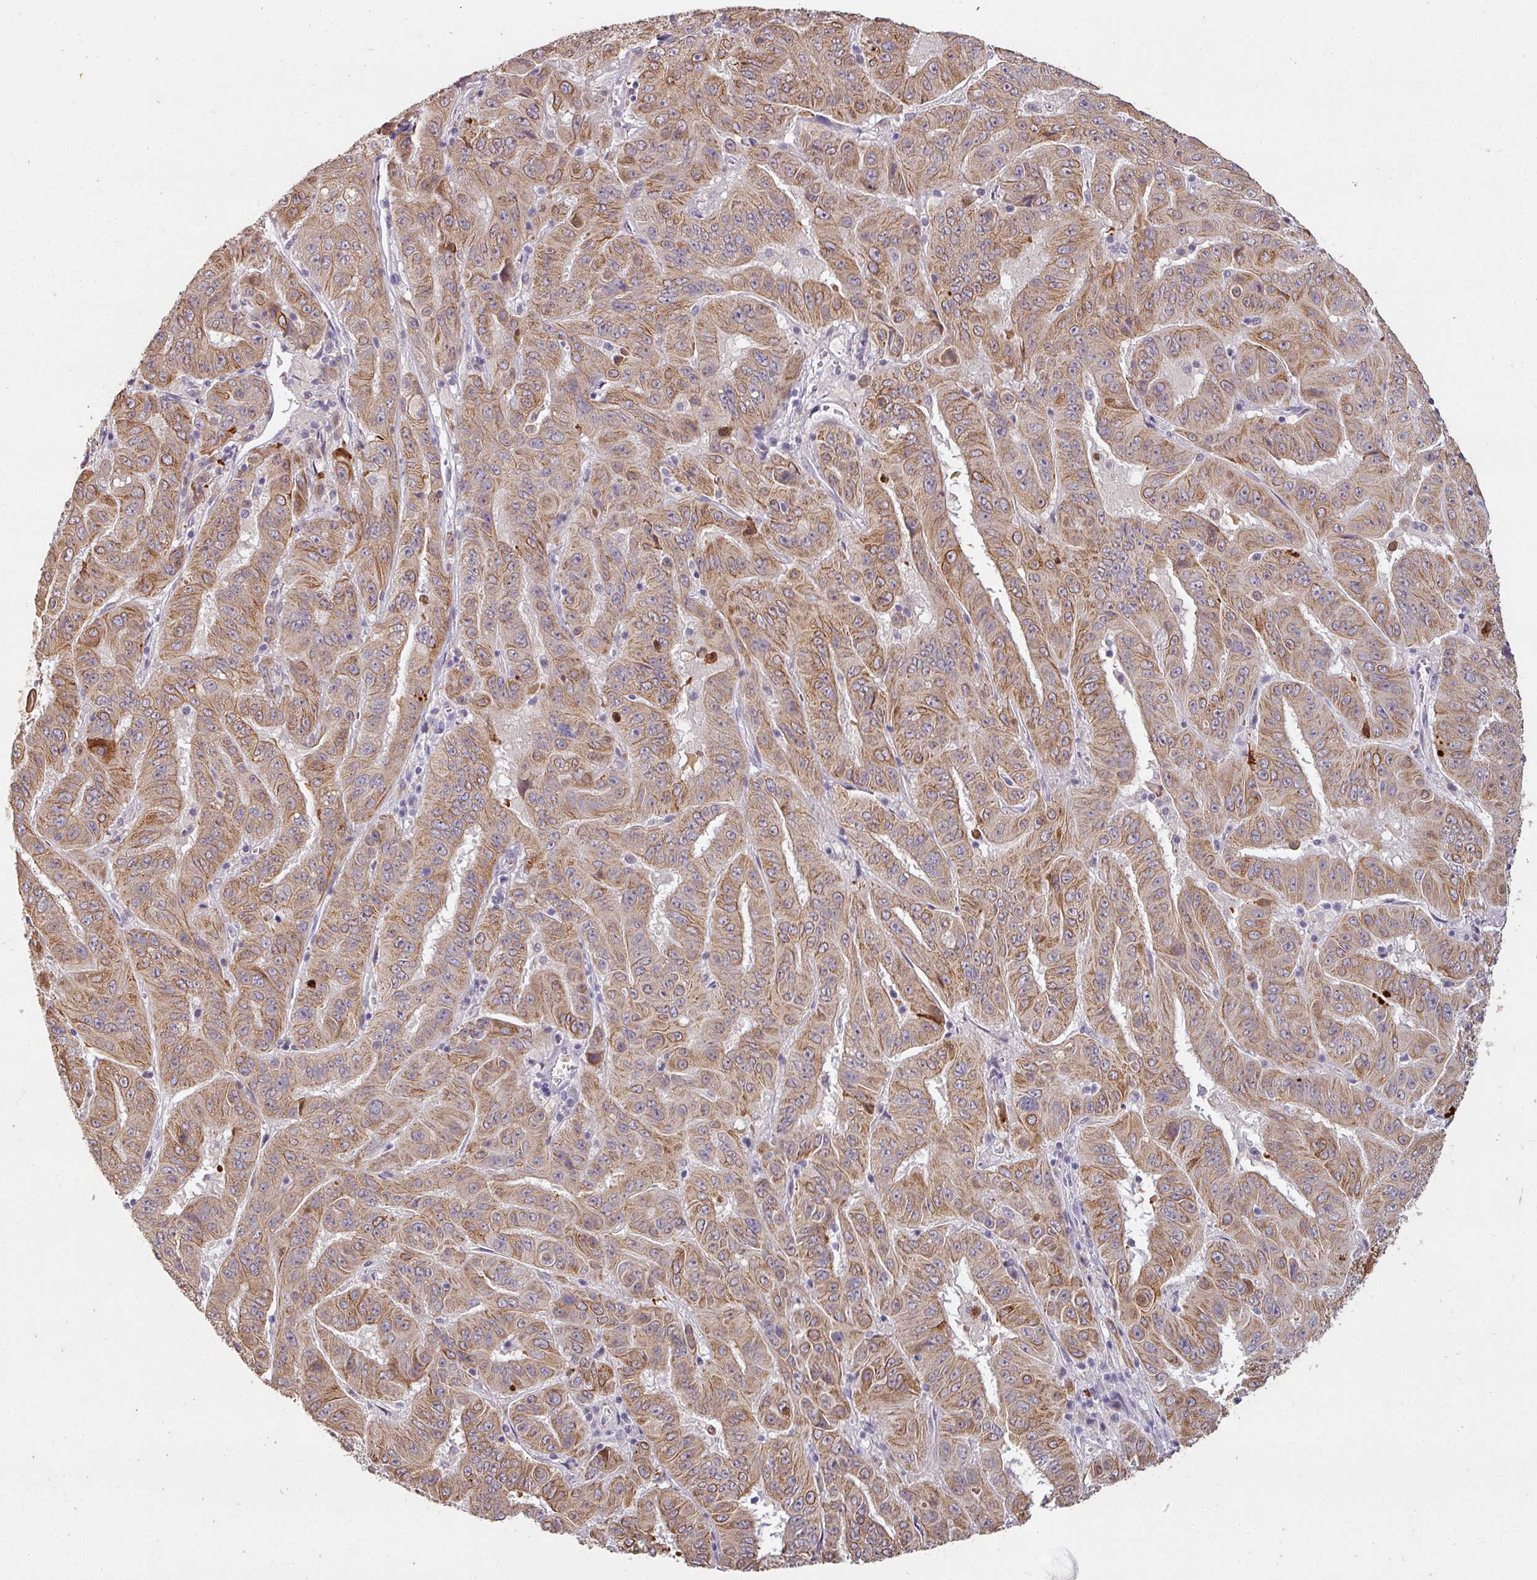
{"staining": {"intensity": "moderate", "quantity": ">75%", "location": "cytoplasmic/membranous"}, "tissue": "pancreatic cancer", "cell_type": "Tumor cells", "image_type": "cancer", "snomed": [{"axis": "morphology", "description": "Adenocarcinoma, NOS"}, {"axis": "topography", "description": "Pancreas"}], "caption": "Pancreatic adenocarcinoma tissue exhibits moderate cytoplasmic/membranous staining in approximately >75% of tumor cells, visualized by immunohistochemistry.", "gene": "LYPLA1", "patient": {"sex": "male", "age": 63}}